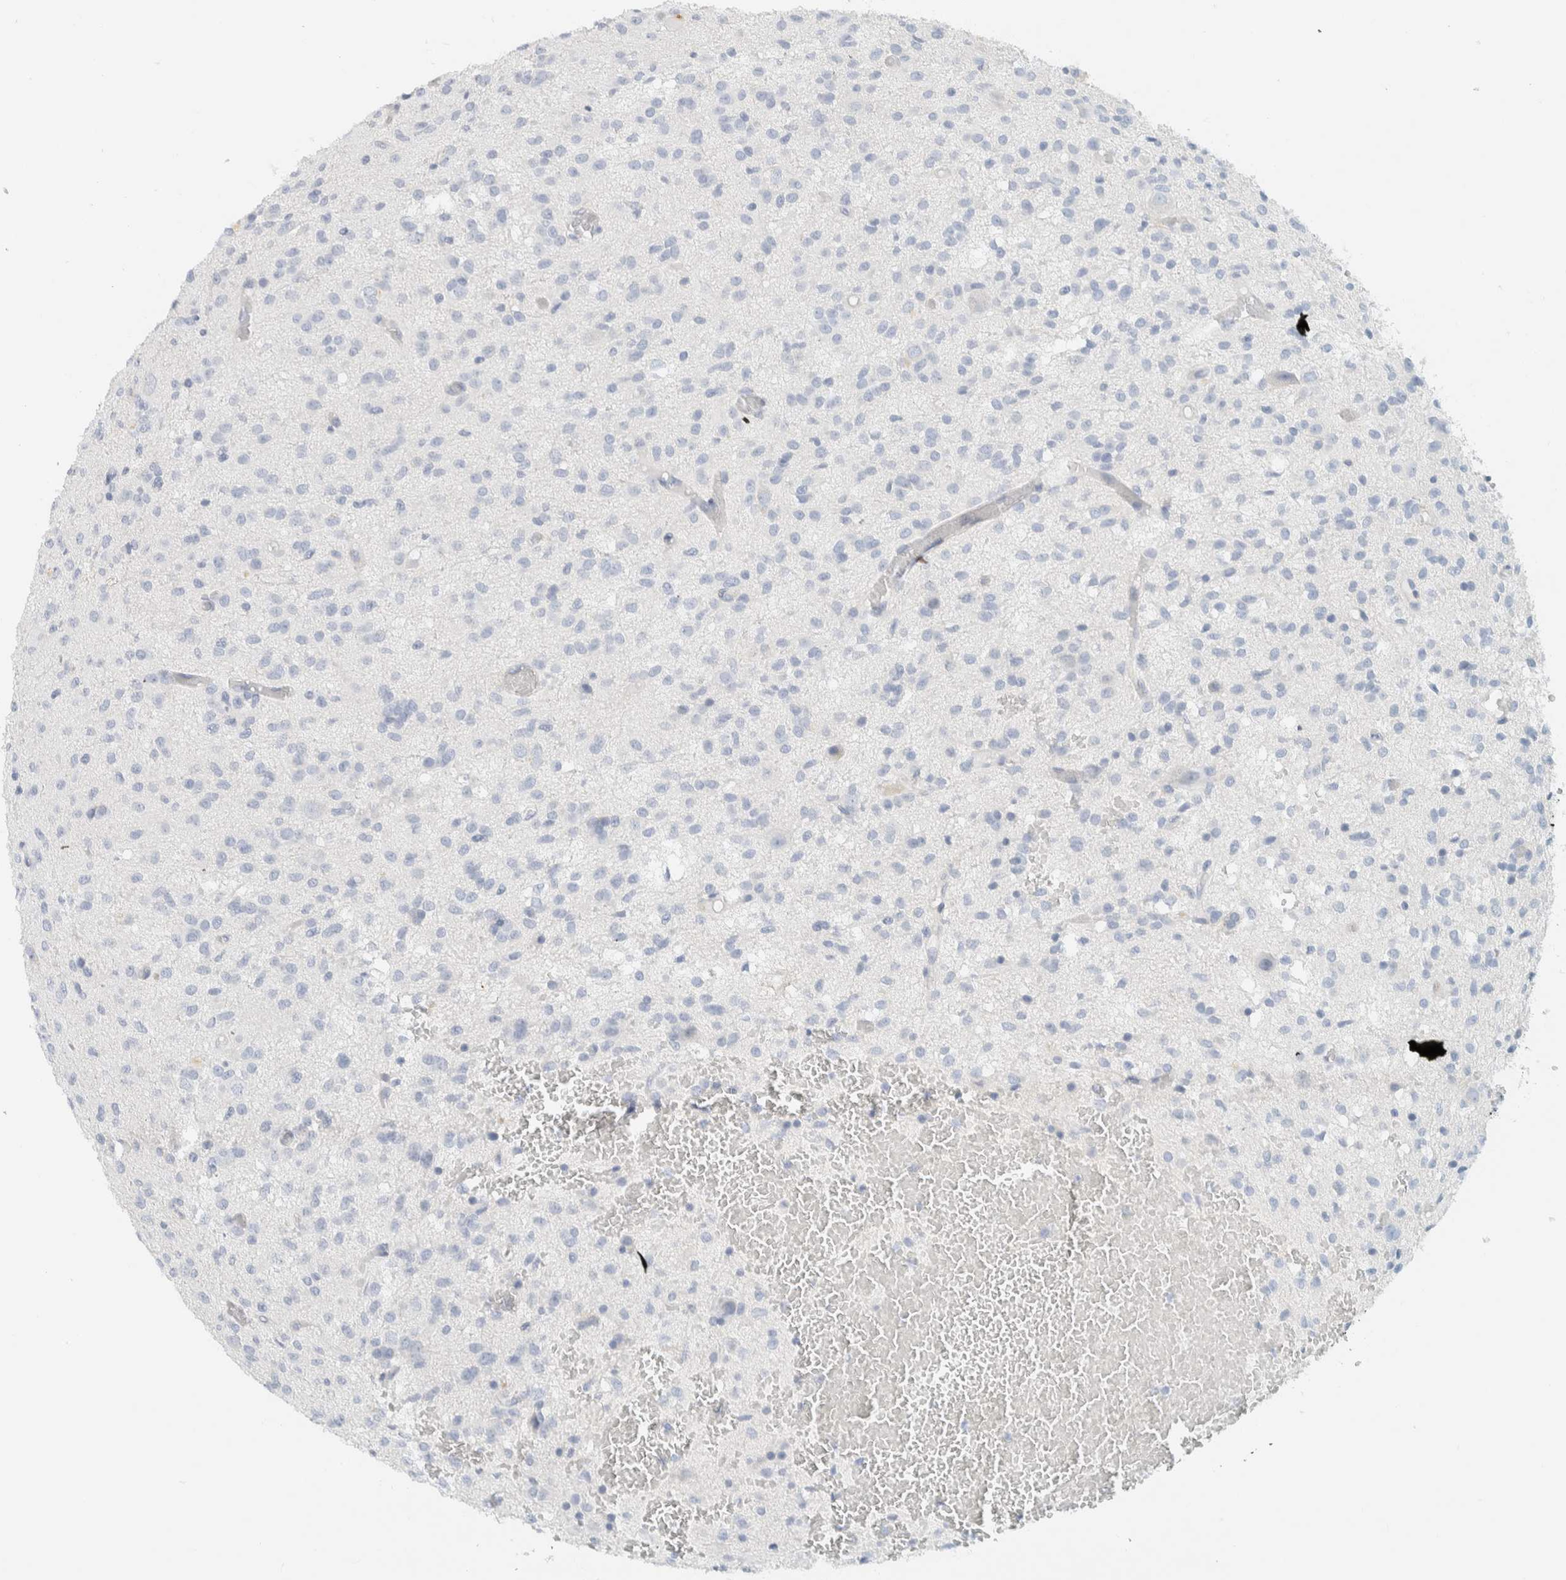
{"staining": {"intensity": "negative", "quantity": "none", "location": "none"}, "tissue": "glioma", "cell_type": "Tumor cells", "image_type": "cancer", "snomed": [{"axis": "morphology", "description": "Glioma, malignant, High grade"}, {"axis": "topography", "description": "Brain"}], "caption": "The IHC photomicrograph has no significant positivity in tumor cells of malignant glioma (high-grade) tissue. (Brightfield microscopy of DAB IHC at high magnification).", "gene": "ALOX12B", "patient": {"sex": "female", "age": 59}}